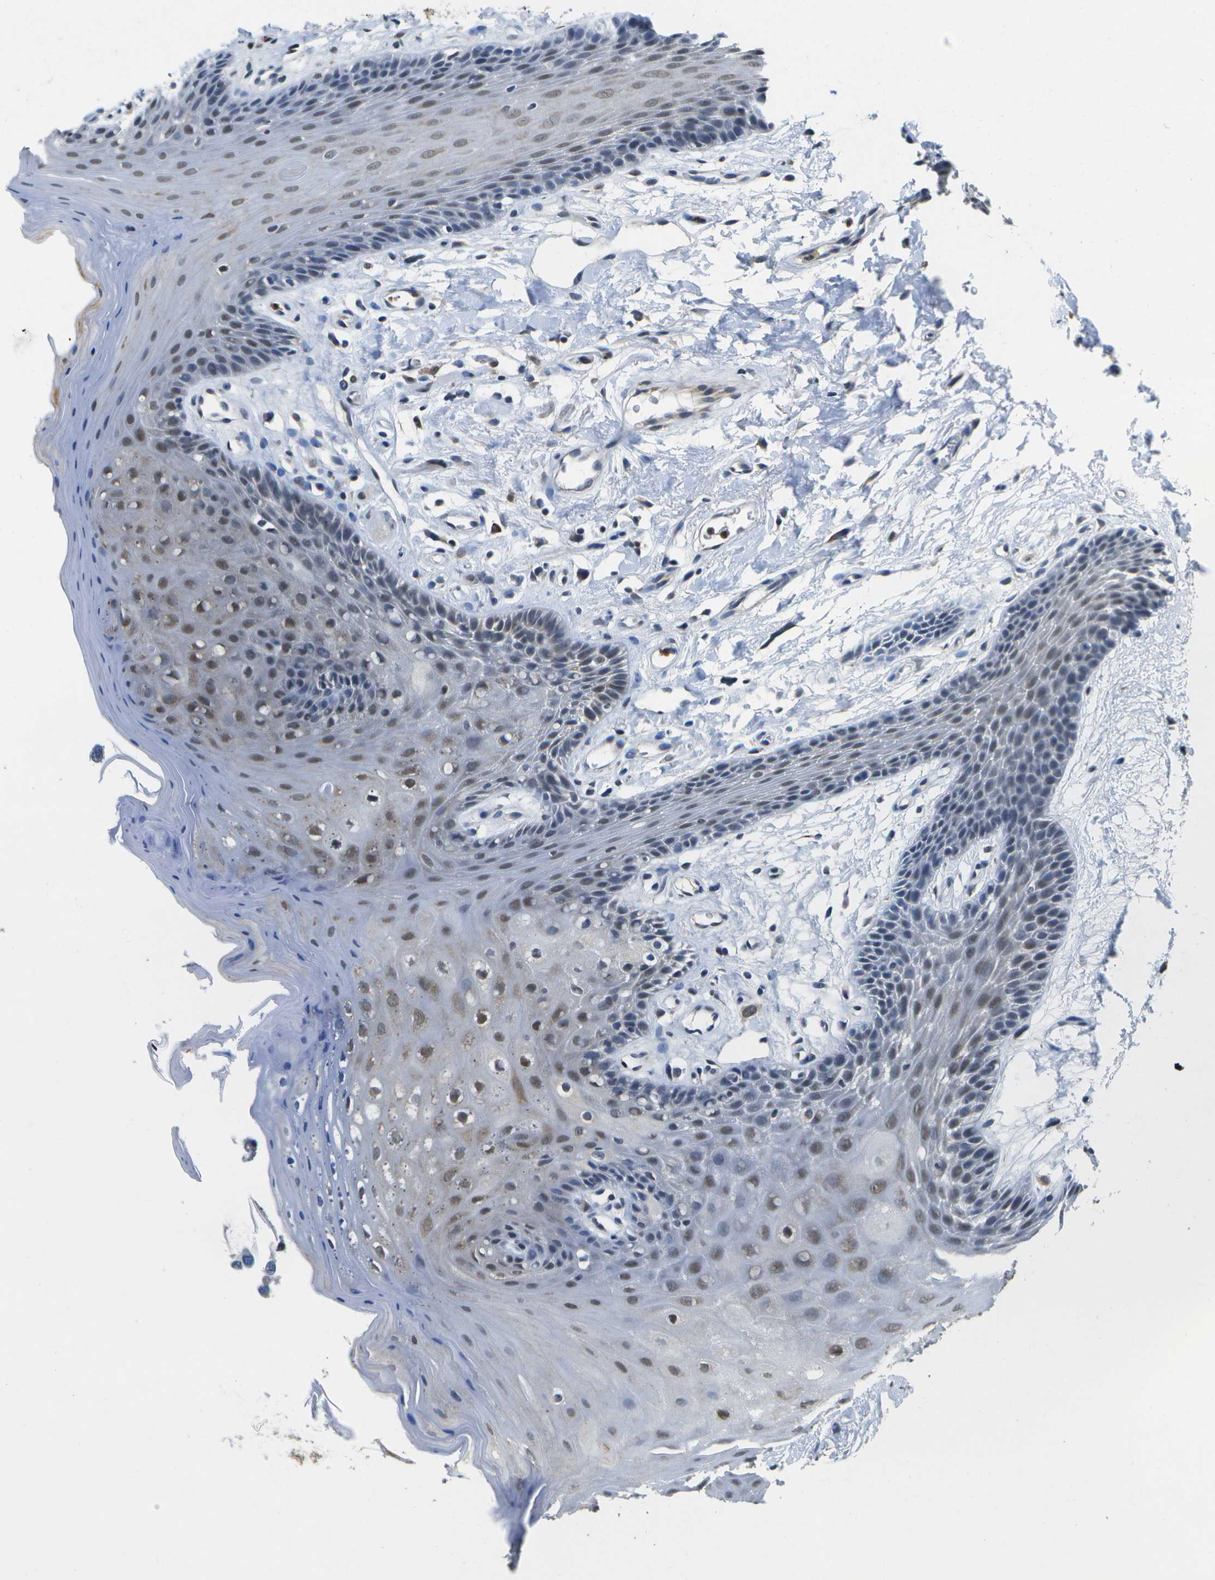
{"staining": {"intensity": "weak", "quantity": "25%-75%", "location": "nuclear"}, "tissue": "oral mucosa", "cell_type": "Squamous epithelial cells", "image_type": "normal", "snomed": [{"axis": "morphology", "description": "Normal tissue, NOS"}, {"axis": "morphology", "description": "Squamous cell carcinoma, NOS"}, {"axis": "topography", "description": "Oral tissue"}, {"axis": "topography", "description": "Head-Neck"}], "caption": "An image of human oral mucosa stained for a protein exhibits weak nuclear brown staining in squamous epithelial cells.", "gene": "DSE", "patient": {"sex": "male", "age": 71}}